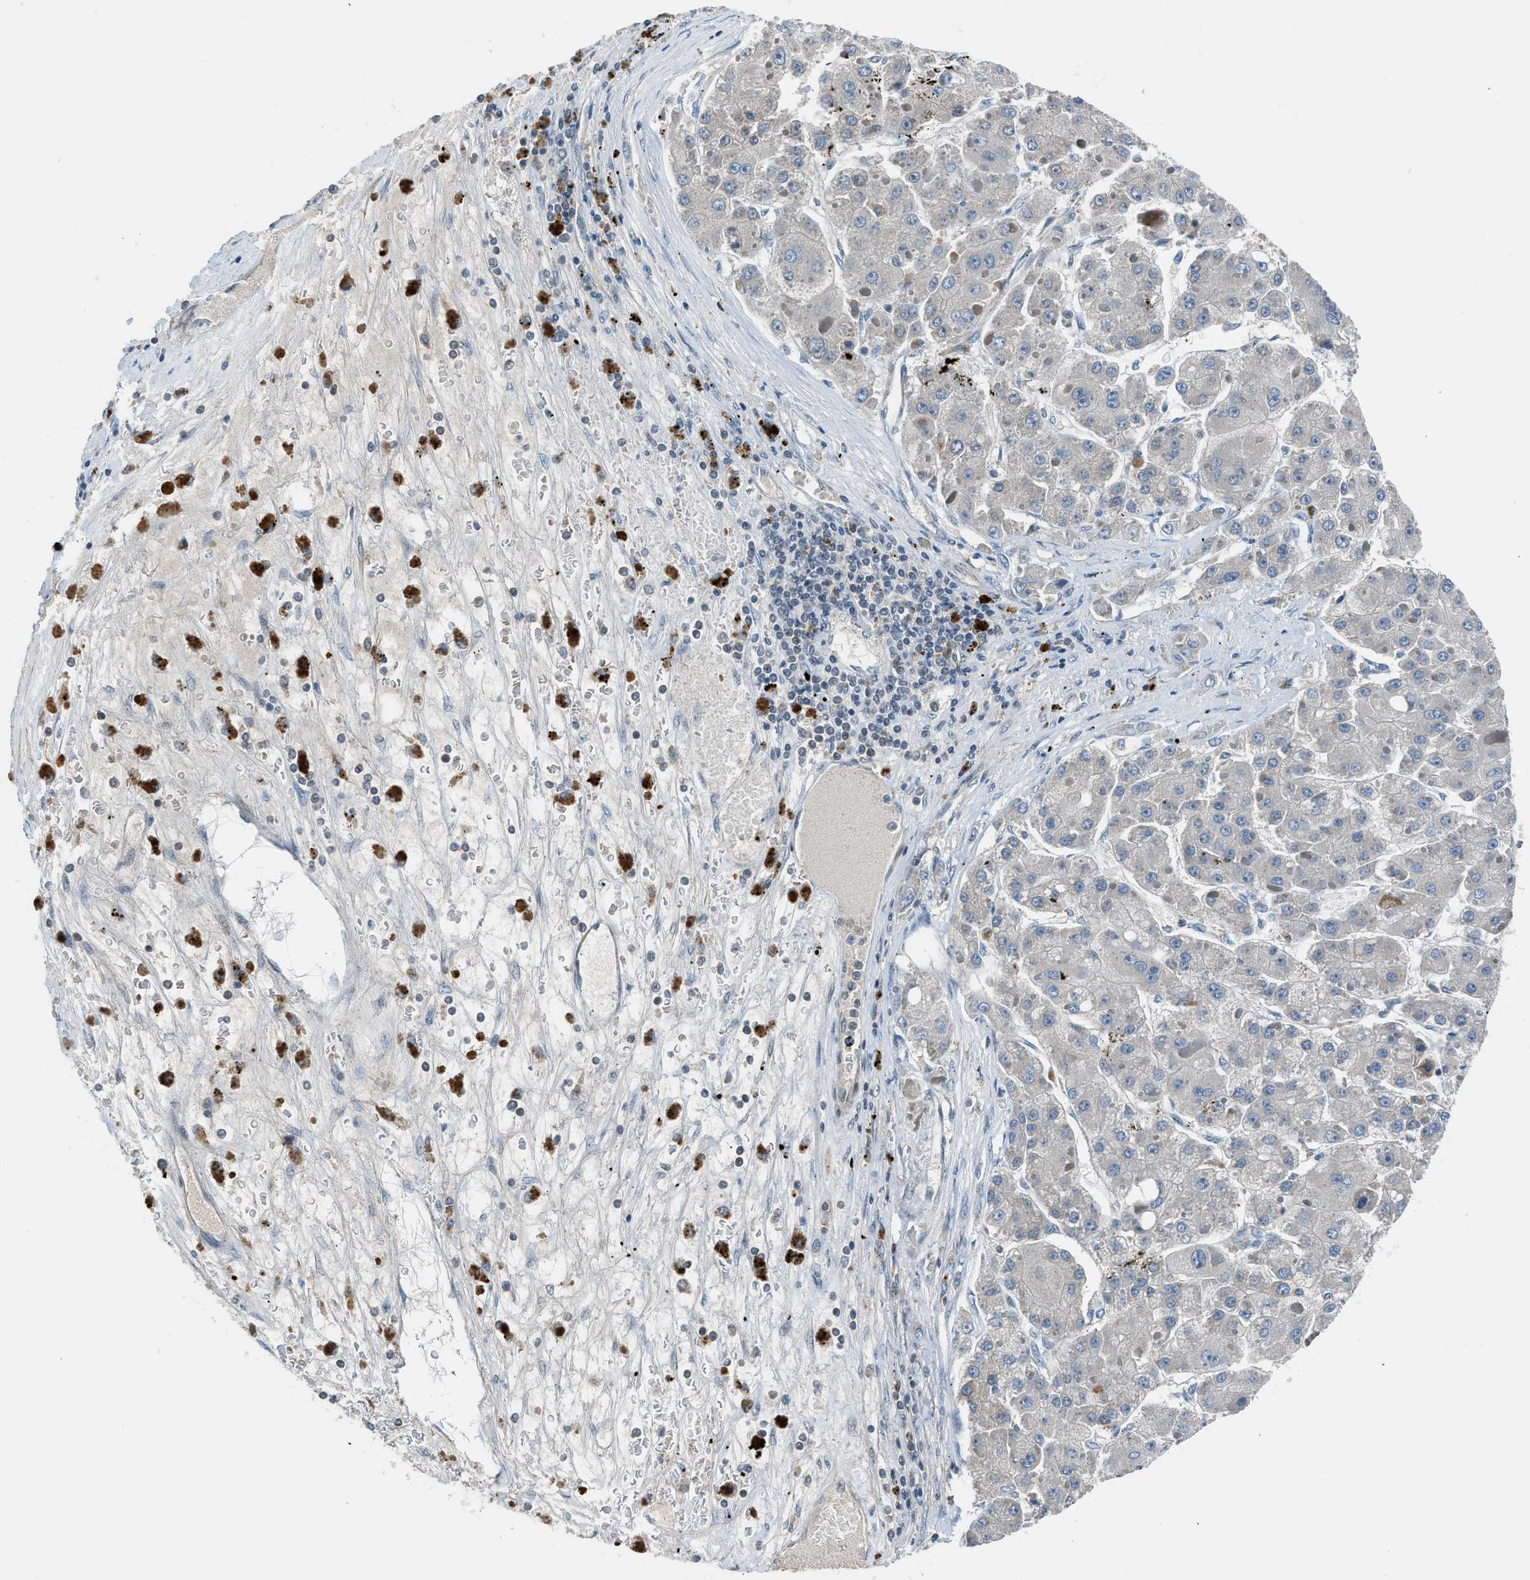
{"staining": {"intensity": "negative", "quantity": "none", "location": "none"}, "tissue": "liver cancer", "cell_type": "Tumor cells", "image_type": "cancer", "snomed": [{"axis": "morphology", "description": "Carcinoma, Hepatocellular, NOS"}, {"axis": "topography", "description": "Liver"}], "caption": "Tumor cells show no significant expression in liver hepatocellular carcinoma.", "gene": "LMLN", "patient": {"sex": "female", "age": 73}}